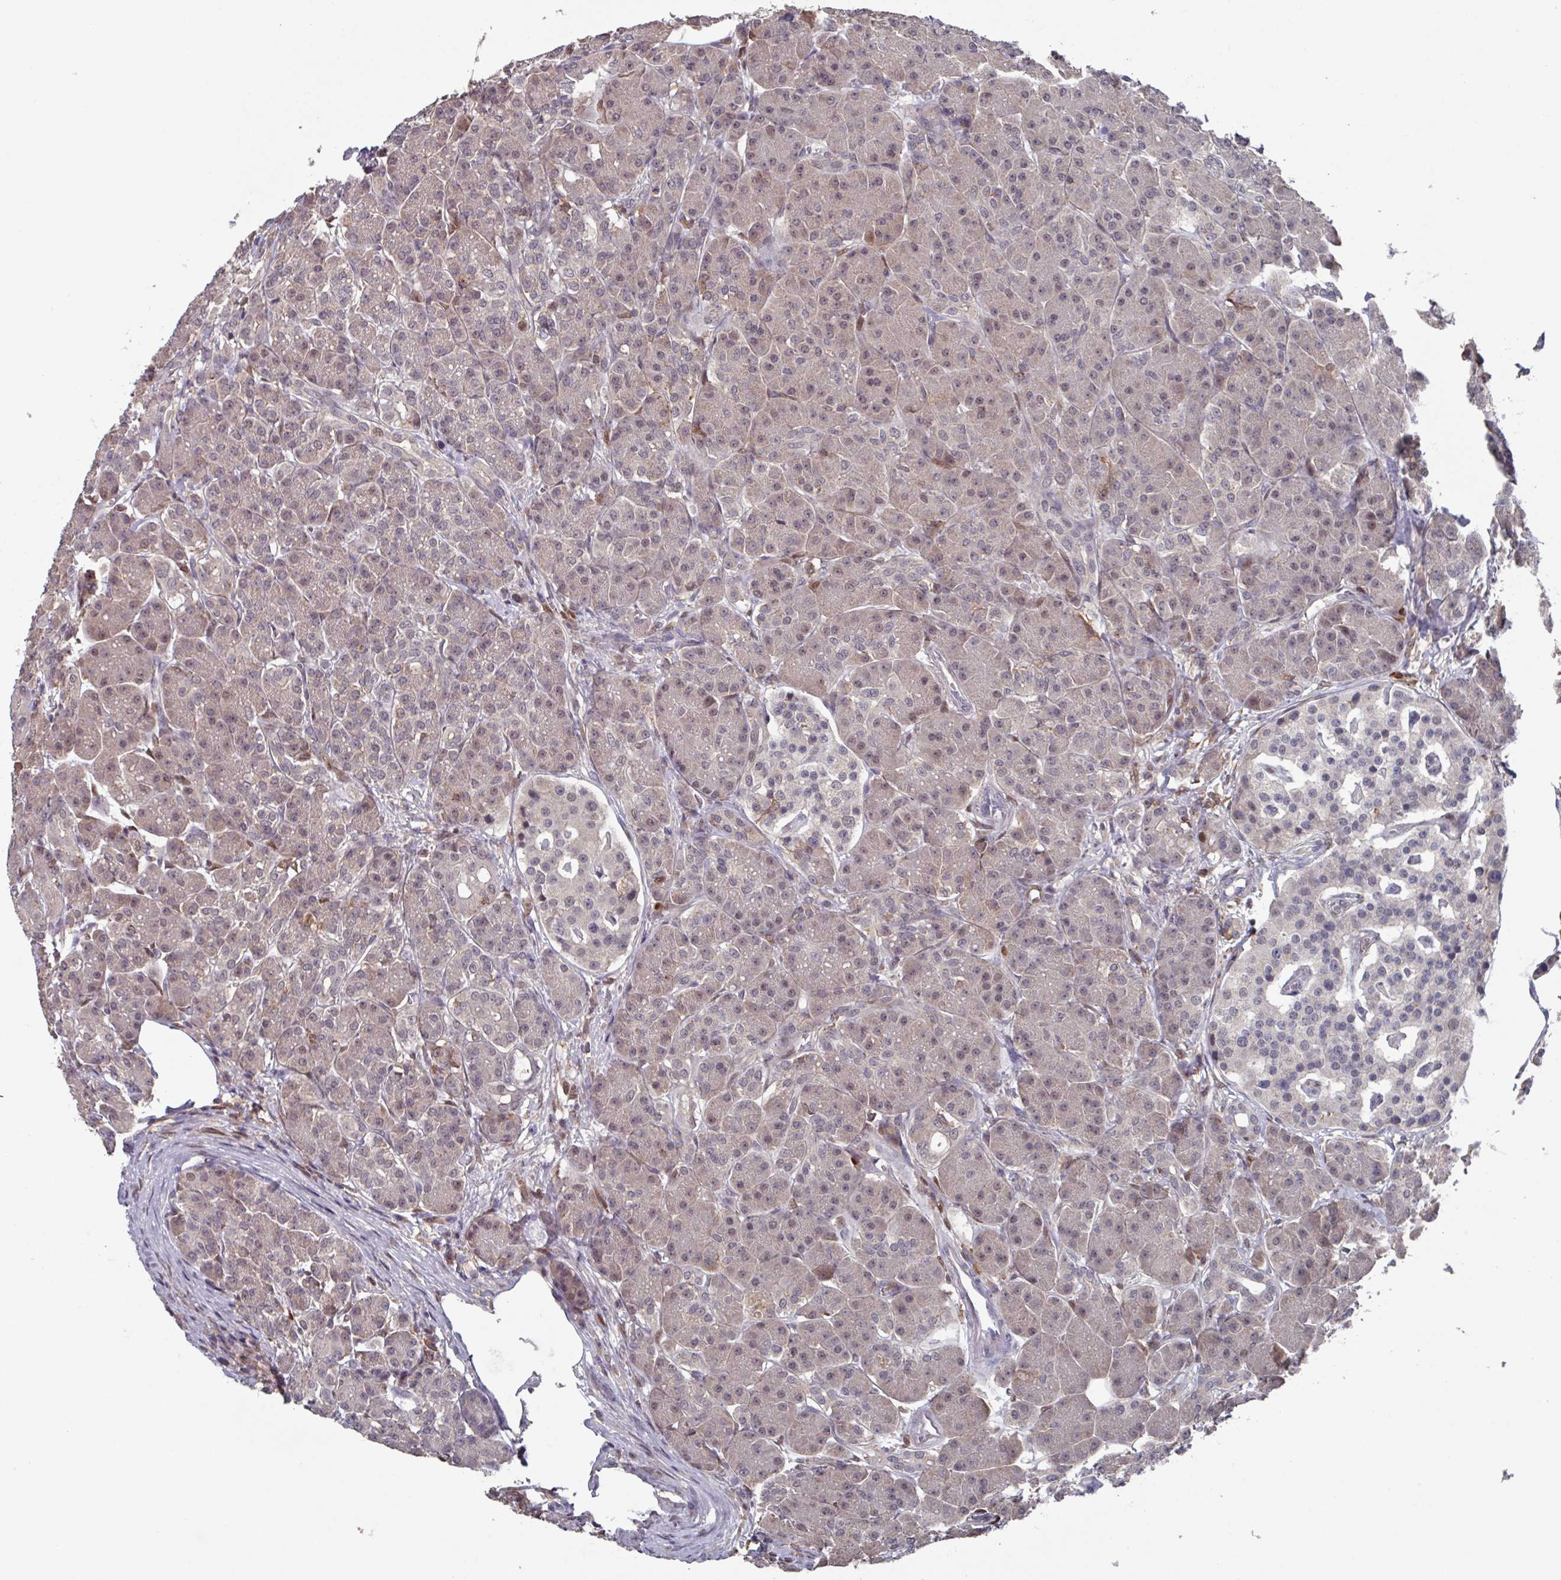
{"staining": {"intensity": "moderate", "quantity": "25%-75%", "location": "nuclear"}, "tissue": "pancreas", "cell_type": "Exocrine glandular cells", "image_type": "normal", "snomed": [{"axis": "morphology", "description": "Normal tissue, NOS"}, {"axis": "topography", "description": "Pancreas"}], "caption": "Exocrine glandular cells show medium levels of moderate nuclear positivity in approximately 25%-75% of cells in normal human pancreas. The protein is stained brown, and the nuclei are stained in blue (DAB IHC with brightfield microscopy, high magnification).", "gene": "PRRX1", "patient": {"sex": "male", "age": 63}}